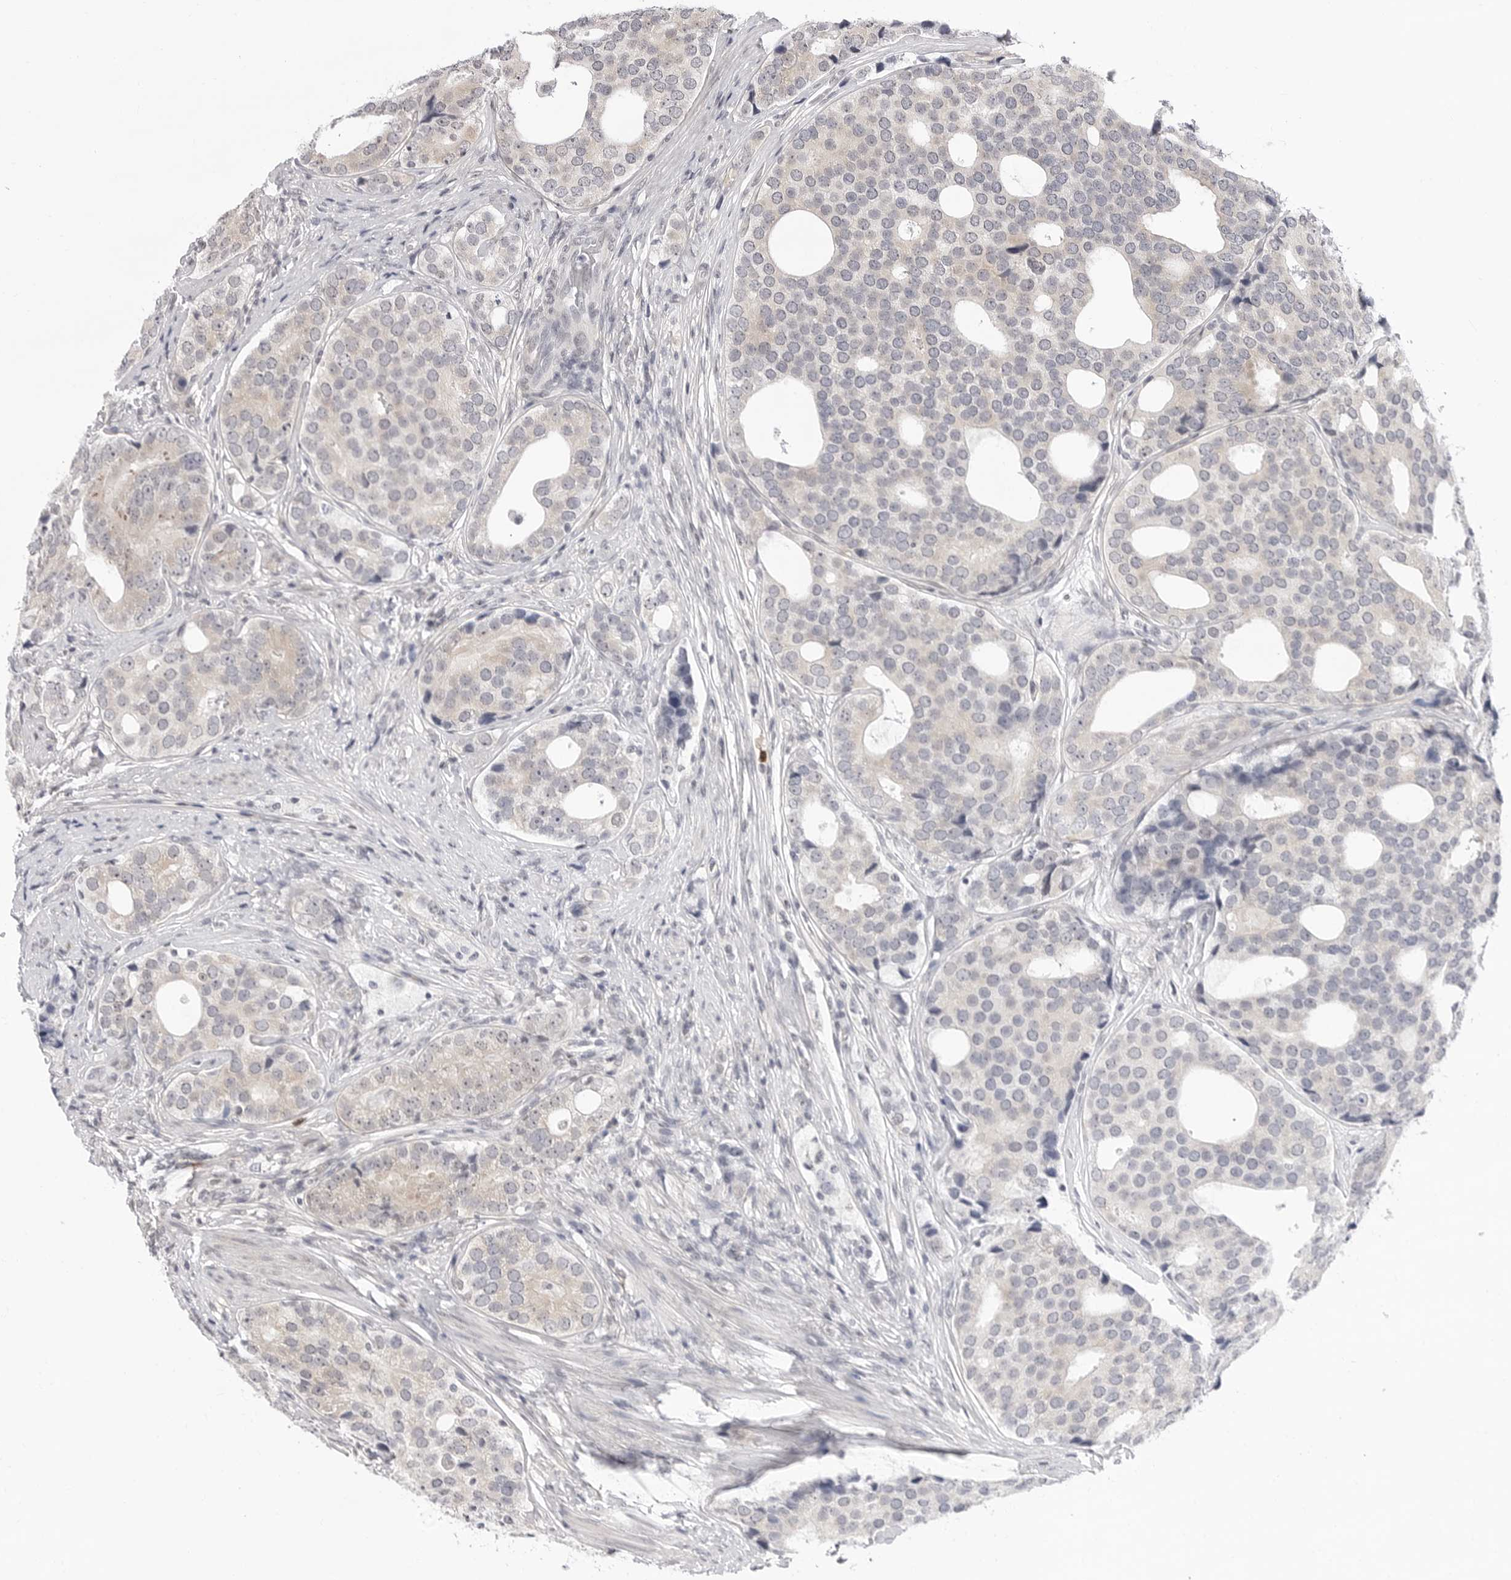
{"staining": {"intensity": "negative", "quantity": "none", "location": "none"}, "tissue": "prostate cancer", "cell_type": "Tumor cells", "image_type": "cancer", "snomed": [{"axis": "morphology", "description": "Adenocarcinoma, High grade"}, {"axis": "topography", "description": "Prostate"}], "caption": "IHC of human prostate cancer (adenocarcinoma (high-grade)) demonstrates no positivity in tumor cells.", "gene": "PPP2R5C", "patient": {"sex": "male", "age": 56}}